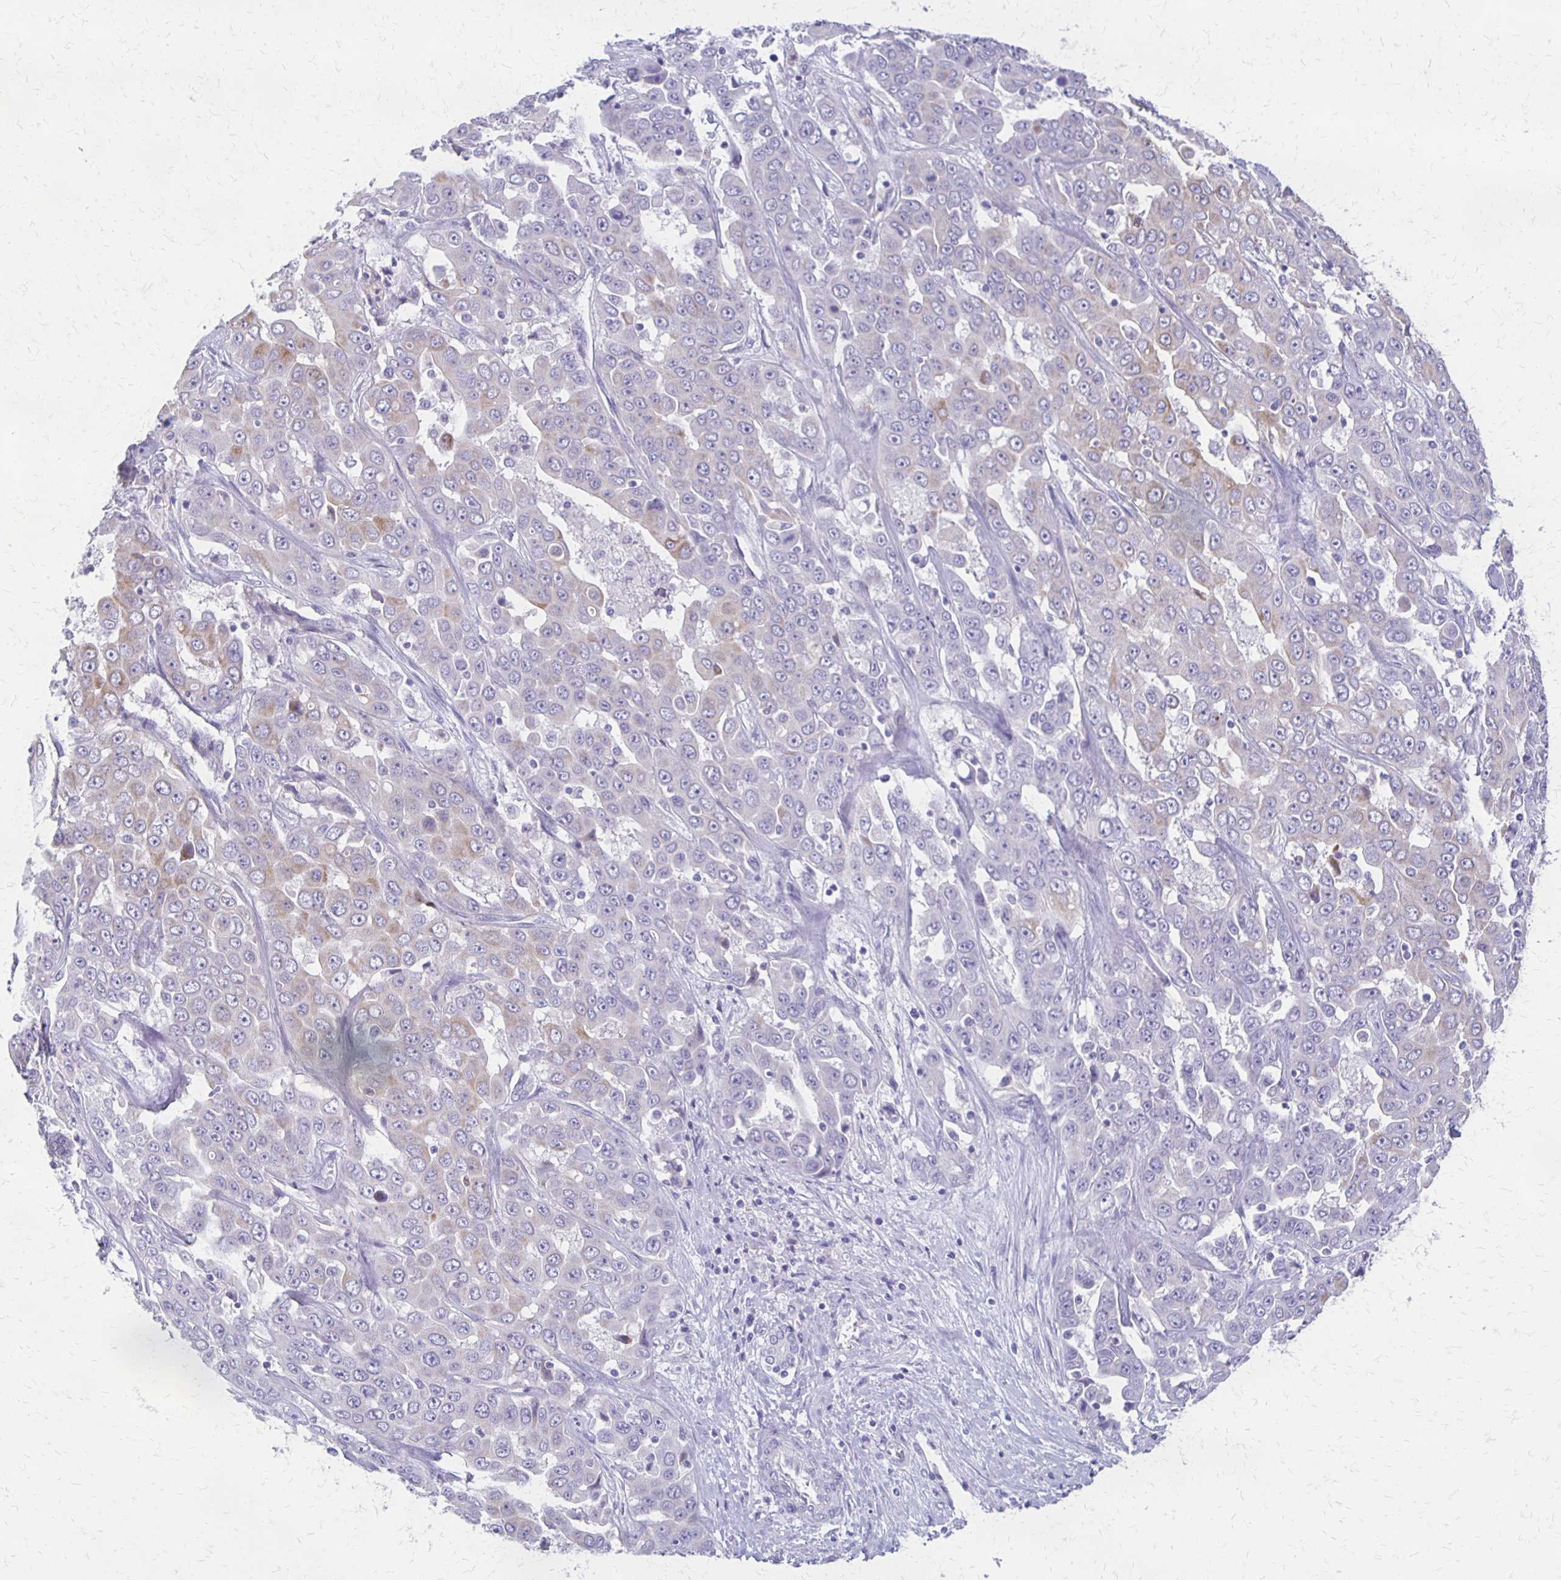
{"staining": {"intensity": "weak", "quantity": "<25%", "location": "cytoplasmic/membranous"}, "tissue": "liver cancer", "cell_type": "Tumor cells", "image_type": "cancer", "snomed": [{"axis": "morphology", "description": "Cholangiocarcinoma"}, {"axis": "topography", "description": "Liver"}], "caption": "There is no significant staining in tumor cells of liver cholangiocarcinoma.", "gene": "RHOC", "patient": {"sex": "female", "age": 52}}